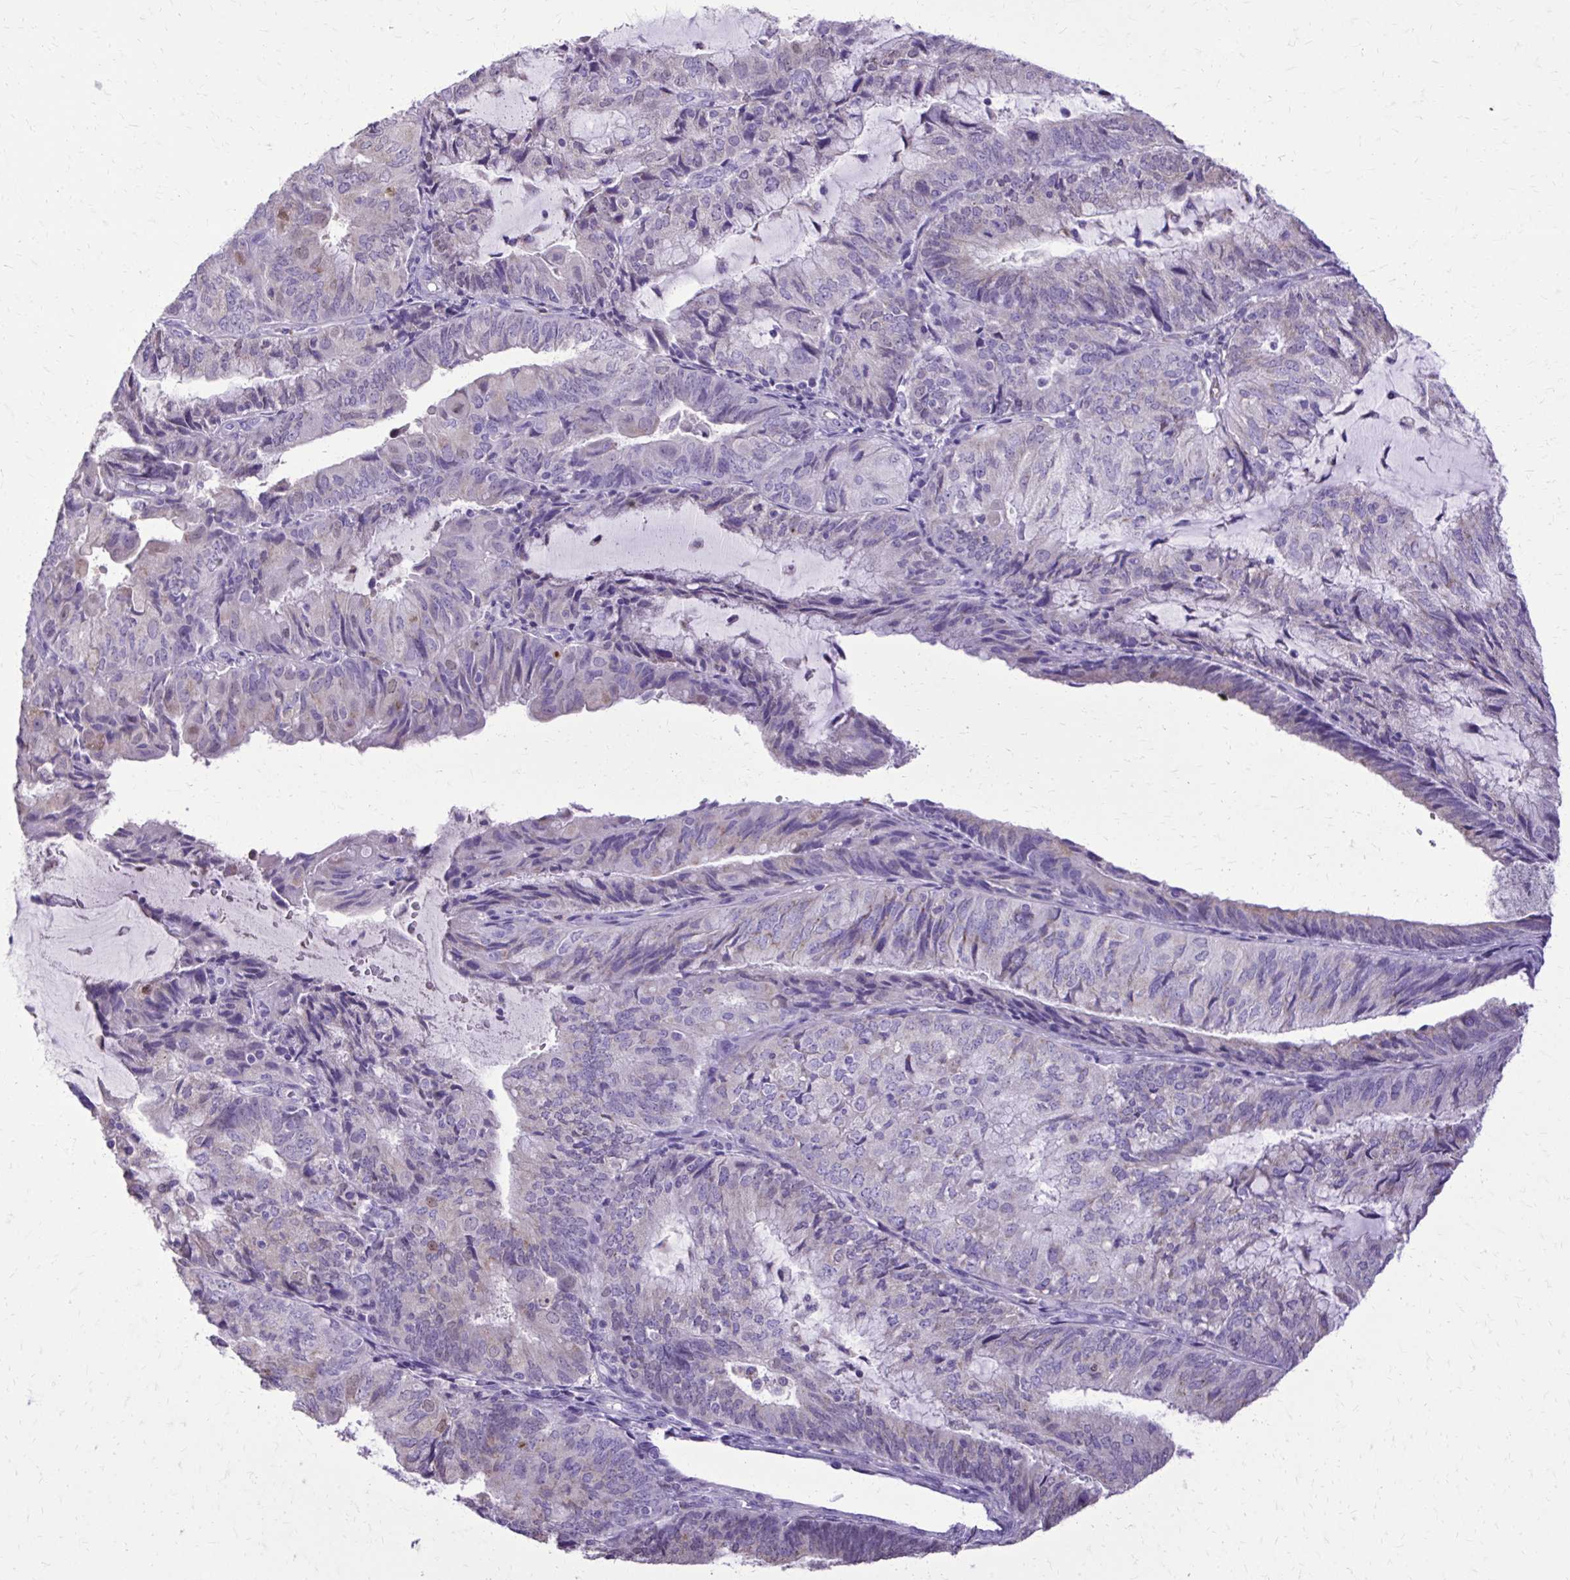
{"staining": {"intensity": "negative", "quantity": "none", "location": "none"}, "tissue": "endometrial cancer", "cell_type": "Tumor cells", "image_type": "cancer", "snomed": [{"axis": "morphology", "description": "Adenocarcinoma, NOS"}, {"axis": "topography", "description": "Endometrium"}], "caption": "The histopathology image reveals no significant staining in tumor cells of adenocarcinoma (endometrial). The staining is performed using DAB brown chromogen with nuclei counter-stained in using hematoxylin.", "gene": "CAT", "patient": {"sex": "female", "age": 81}}